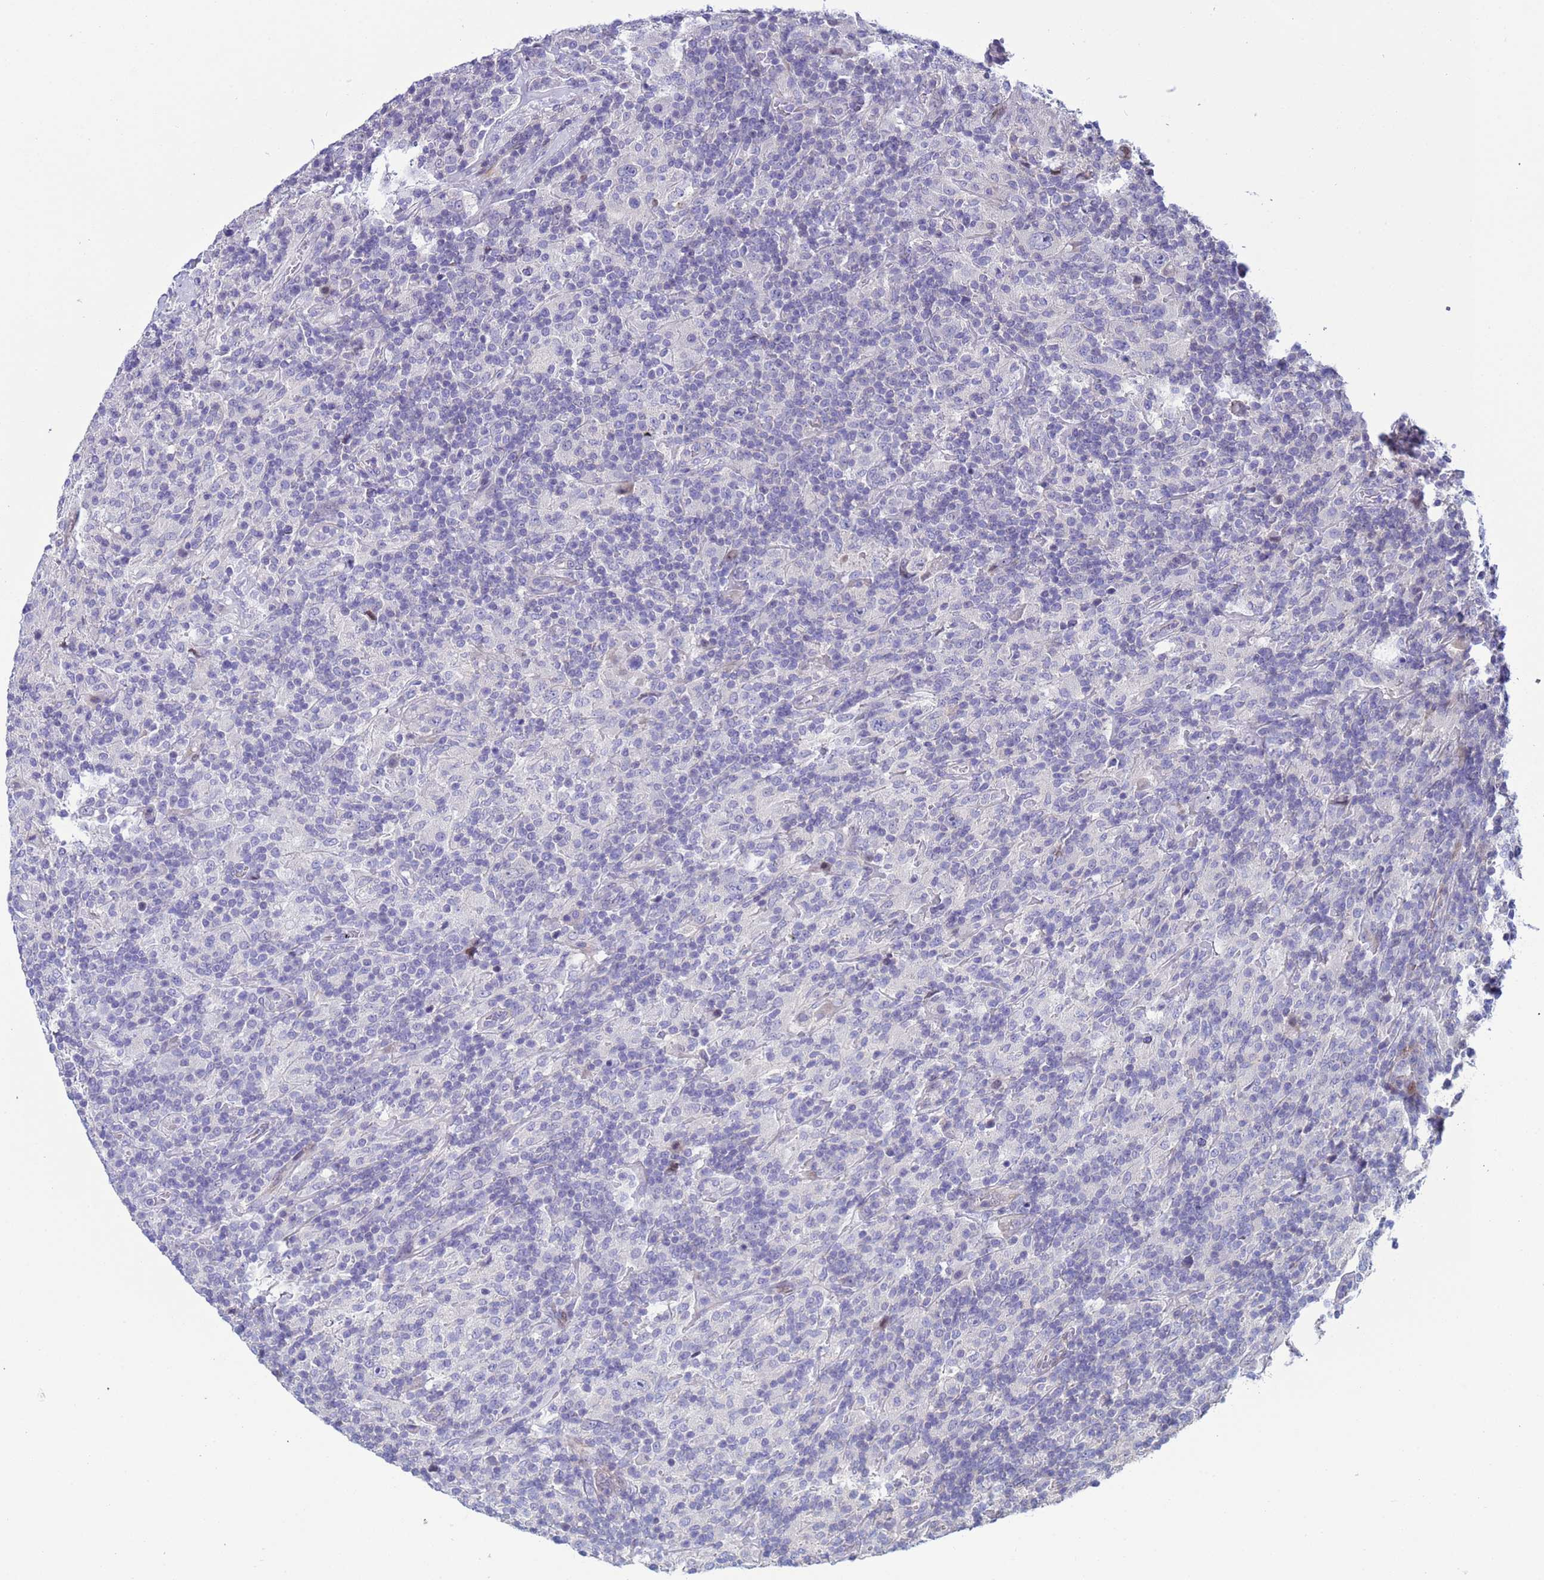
{"staining": {"intensity": "negative", "quantity": "none", "location": "none"}, "tissue": "lymphoma", "cell_type": "Tumor cells", "image_type": "cancer", "snomed": [{"axis": "morphology", "description": "Hodgkin's disease, NOS"}, {"axis": "topography", "description": "Lymph node"}], "caption": "This is a image of IHC staining of Hodgkin's disease, which shows no positivity in tumor cells. (DAB (3,3'-diaminobenzidine) IHC with hematoxylin counter stain).", "gene": "PPP6R1", "patient": {"sex": "male", "age": 70}}